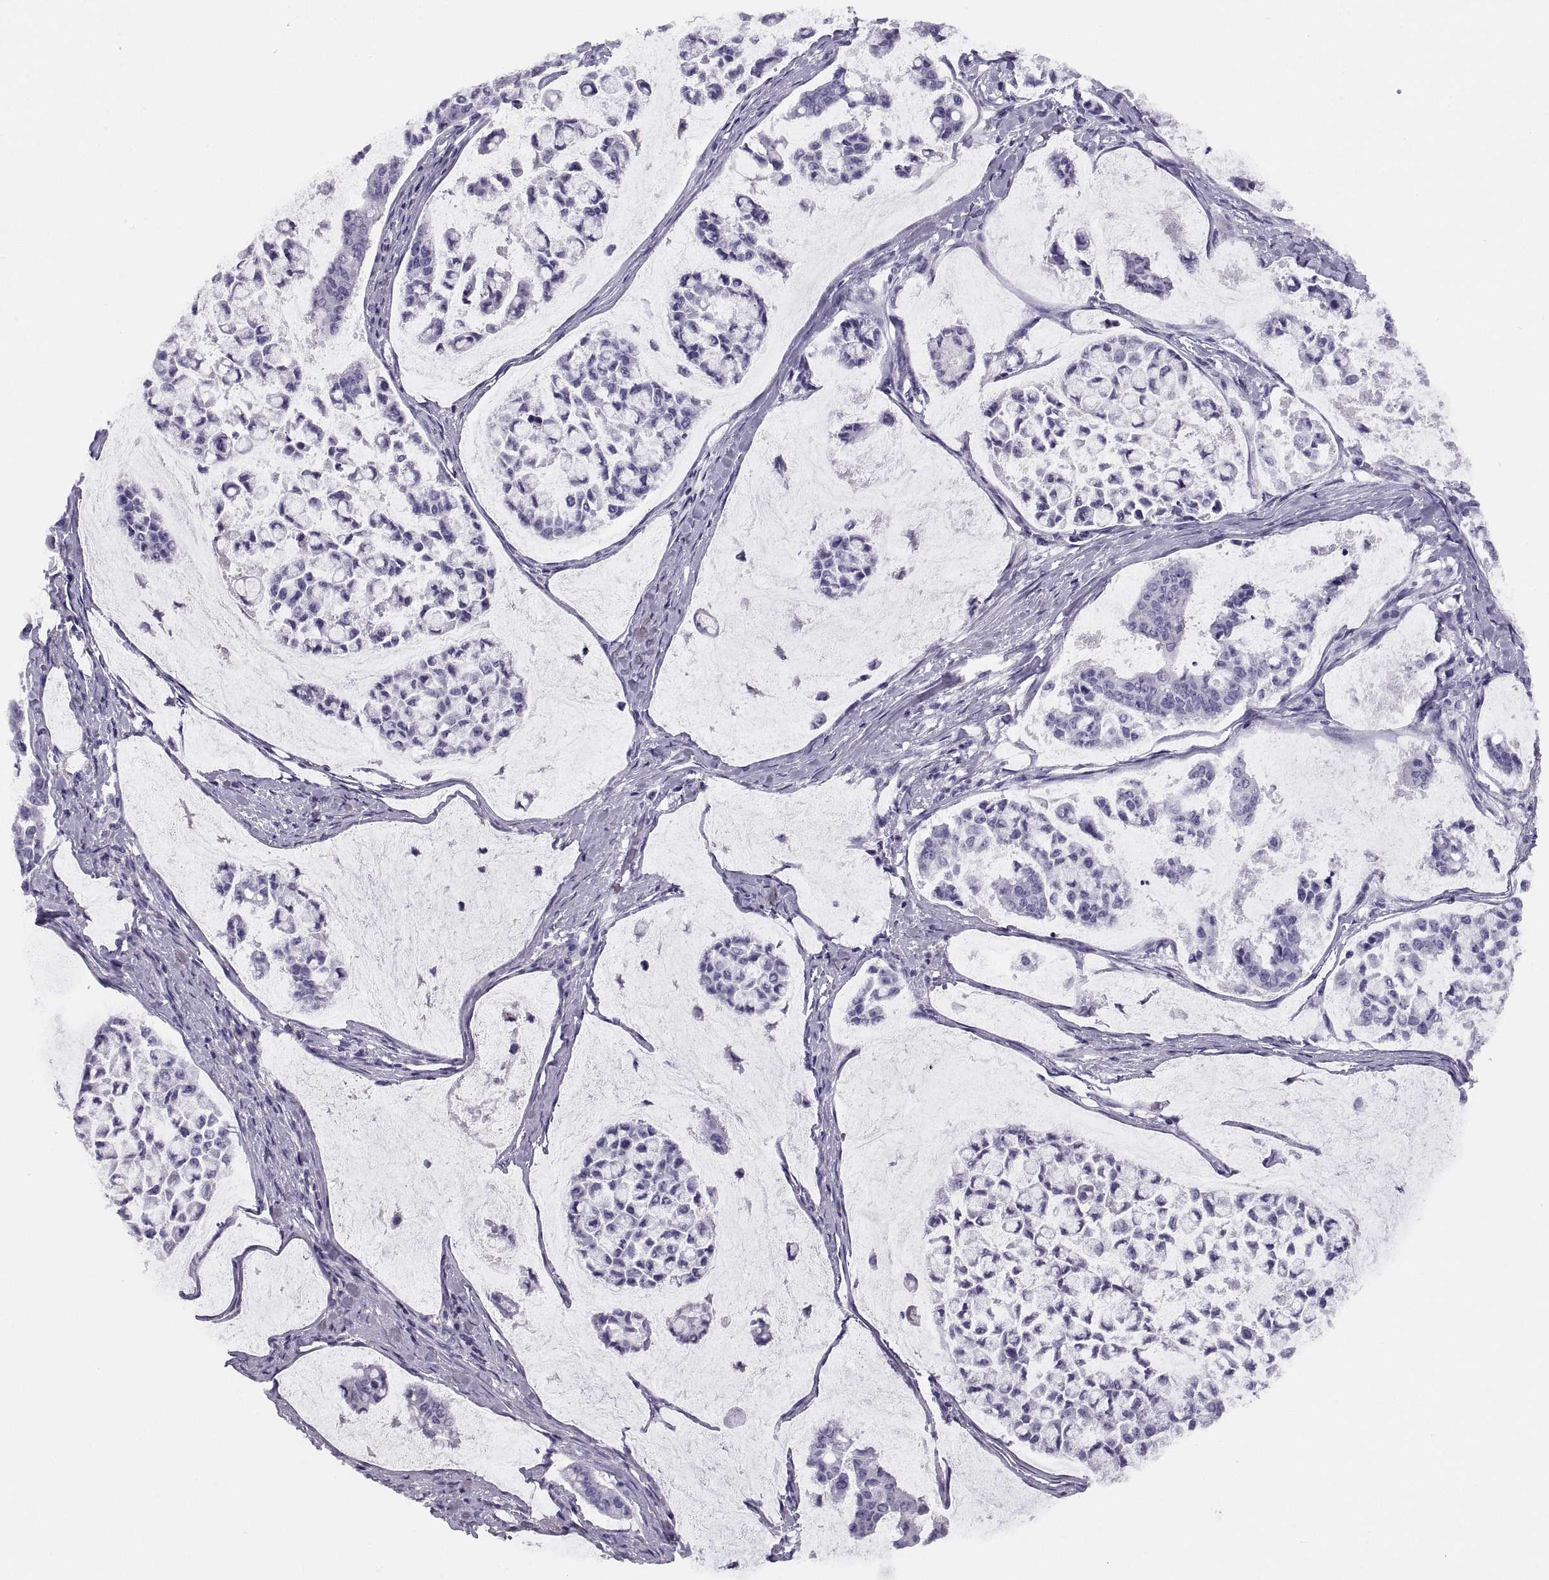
{"staining": {"intensity": "negative", "quantity": "none", "location": "none"}, "tissue": "stomach cancer", "cell_type": "Tumor cells", "image_type": "cancer", "snomed": [{"axis": "morphology", "description": "Adenocarcinoma, NOS"}, {"axis": "topography", "description": "Stomach"}], "caption": "High magnification brightfield microscopy of stomach cancer (adenocarcinoma) stained with DAB (brown) and counterstained with hematoxylin (blue): tumor cells show no significant staining. (DAB (3,3'-diaminobenzidine) IHC visualized using brightfield microscopy, high magnification).", "gene": "PAX2", "patient": {"sex": "male", "age": 82}}